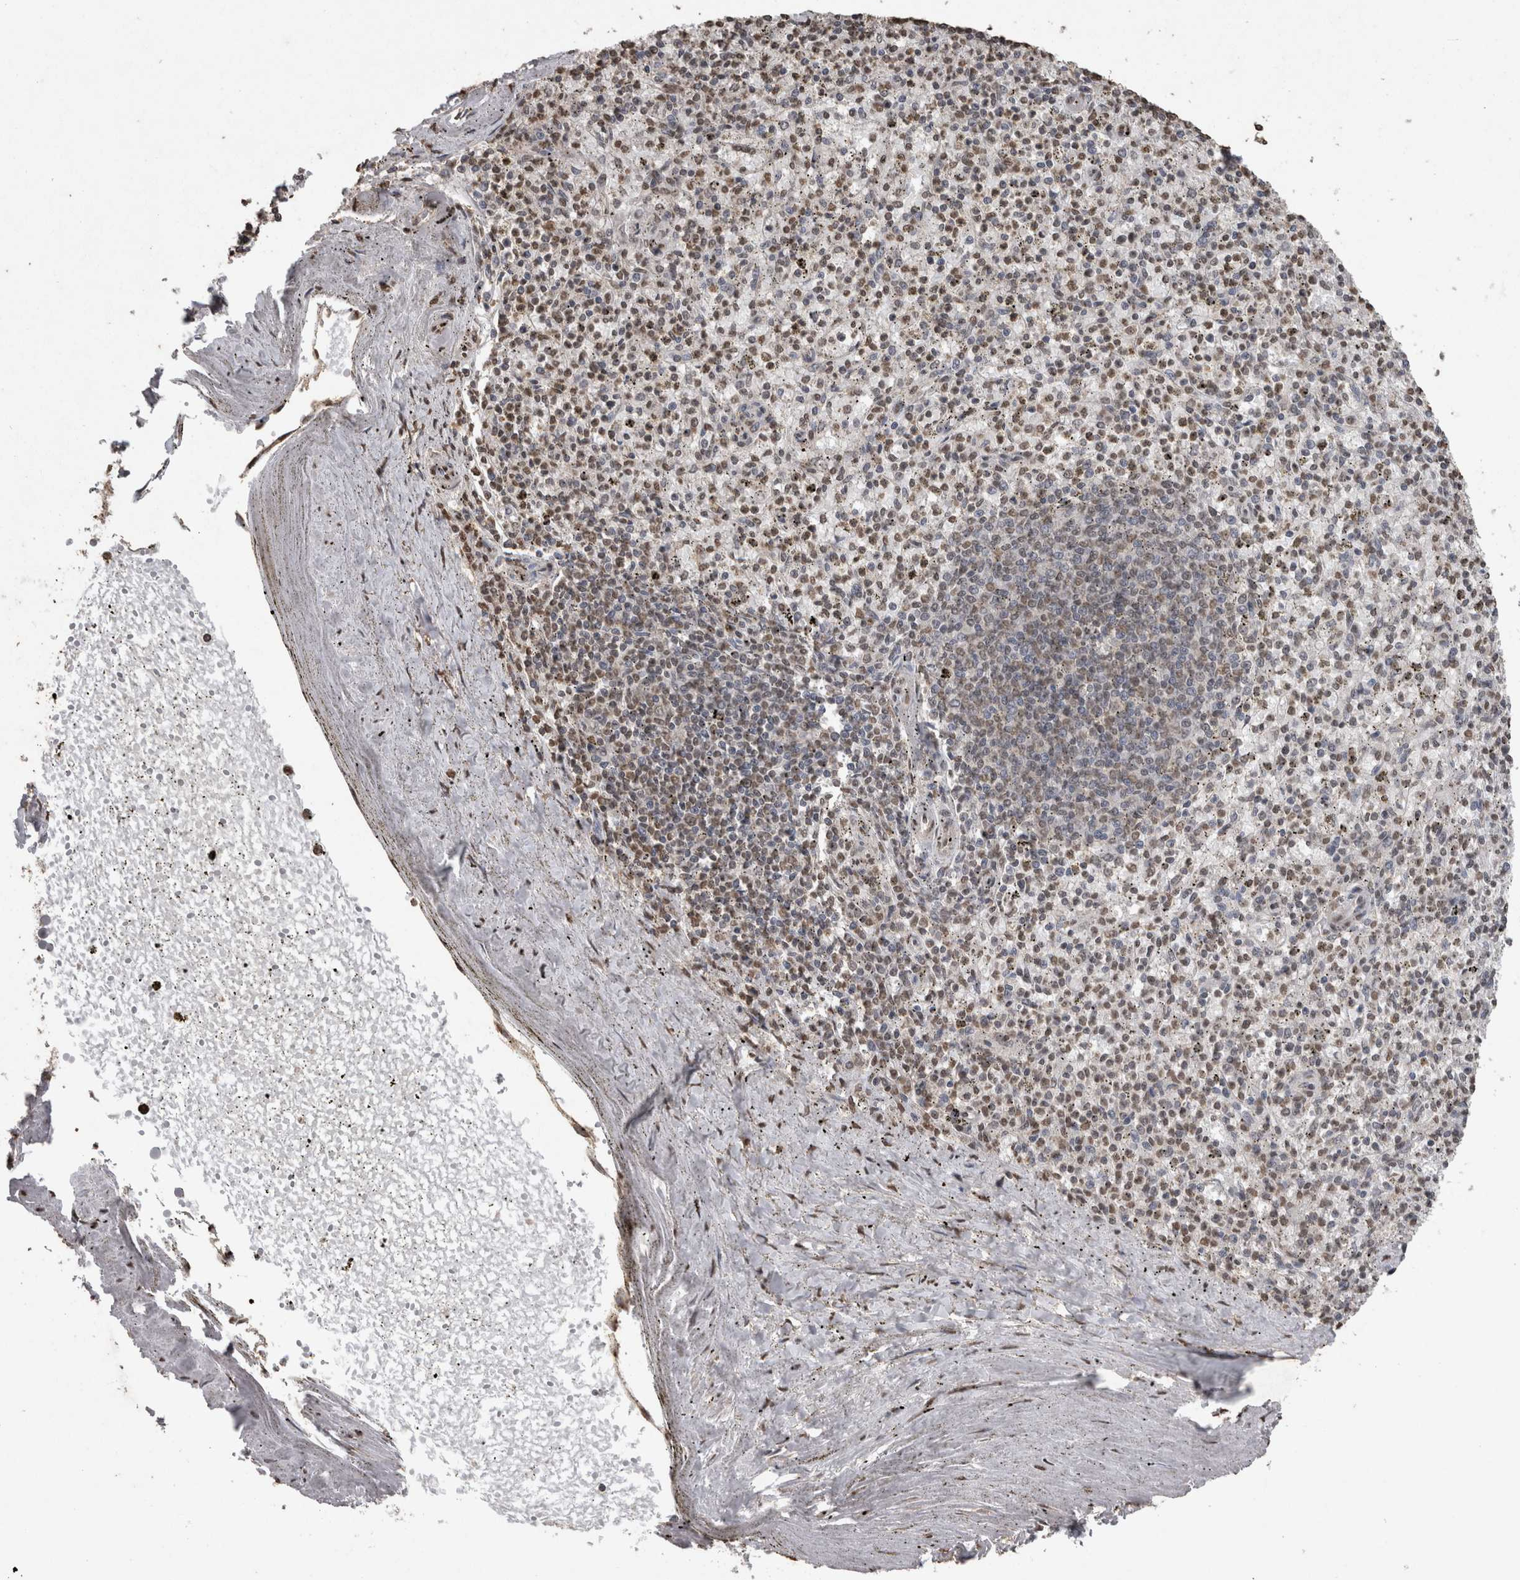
{"staining": {"intensity": "weak", "quantity": "25%-75%", "location": "nuclear"}, "tissue": "spleen", "cell_type": "Cells in red pulp", "image_type": "normal", "snomed": [{"axis": "morphology", "description": "Normal tissue, NOS"}, {"axis": "topography", "description": "Spleen"}], "caption": "Spleen was stained to show a protein in brown. There is low levels of weak nuclear staining in about 25%-75% of cells in red pulp. (brown staining indicates protein expression, while blue staining denotes nuclei).", "gene": "SMAD7", "patient": {"sex": "male", "age": 72}}